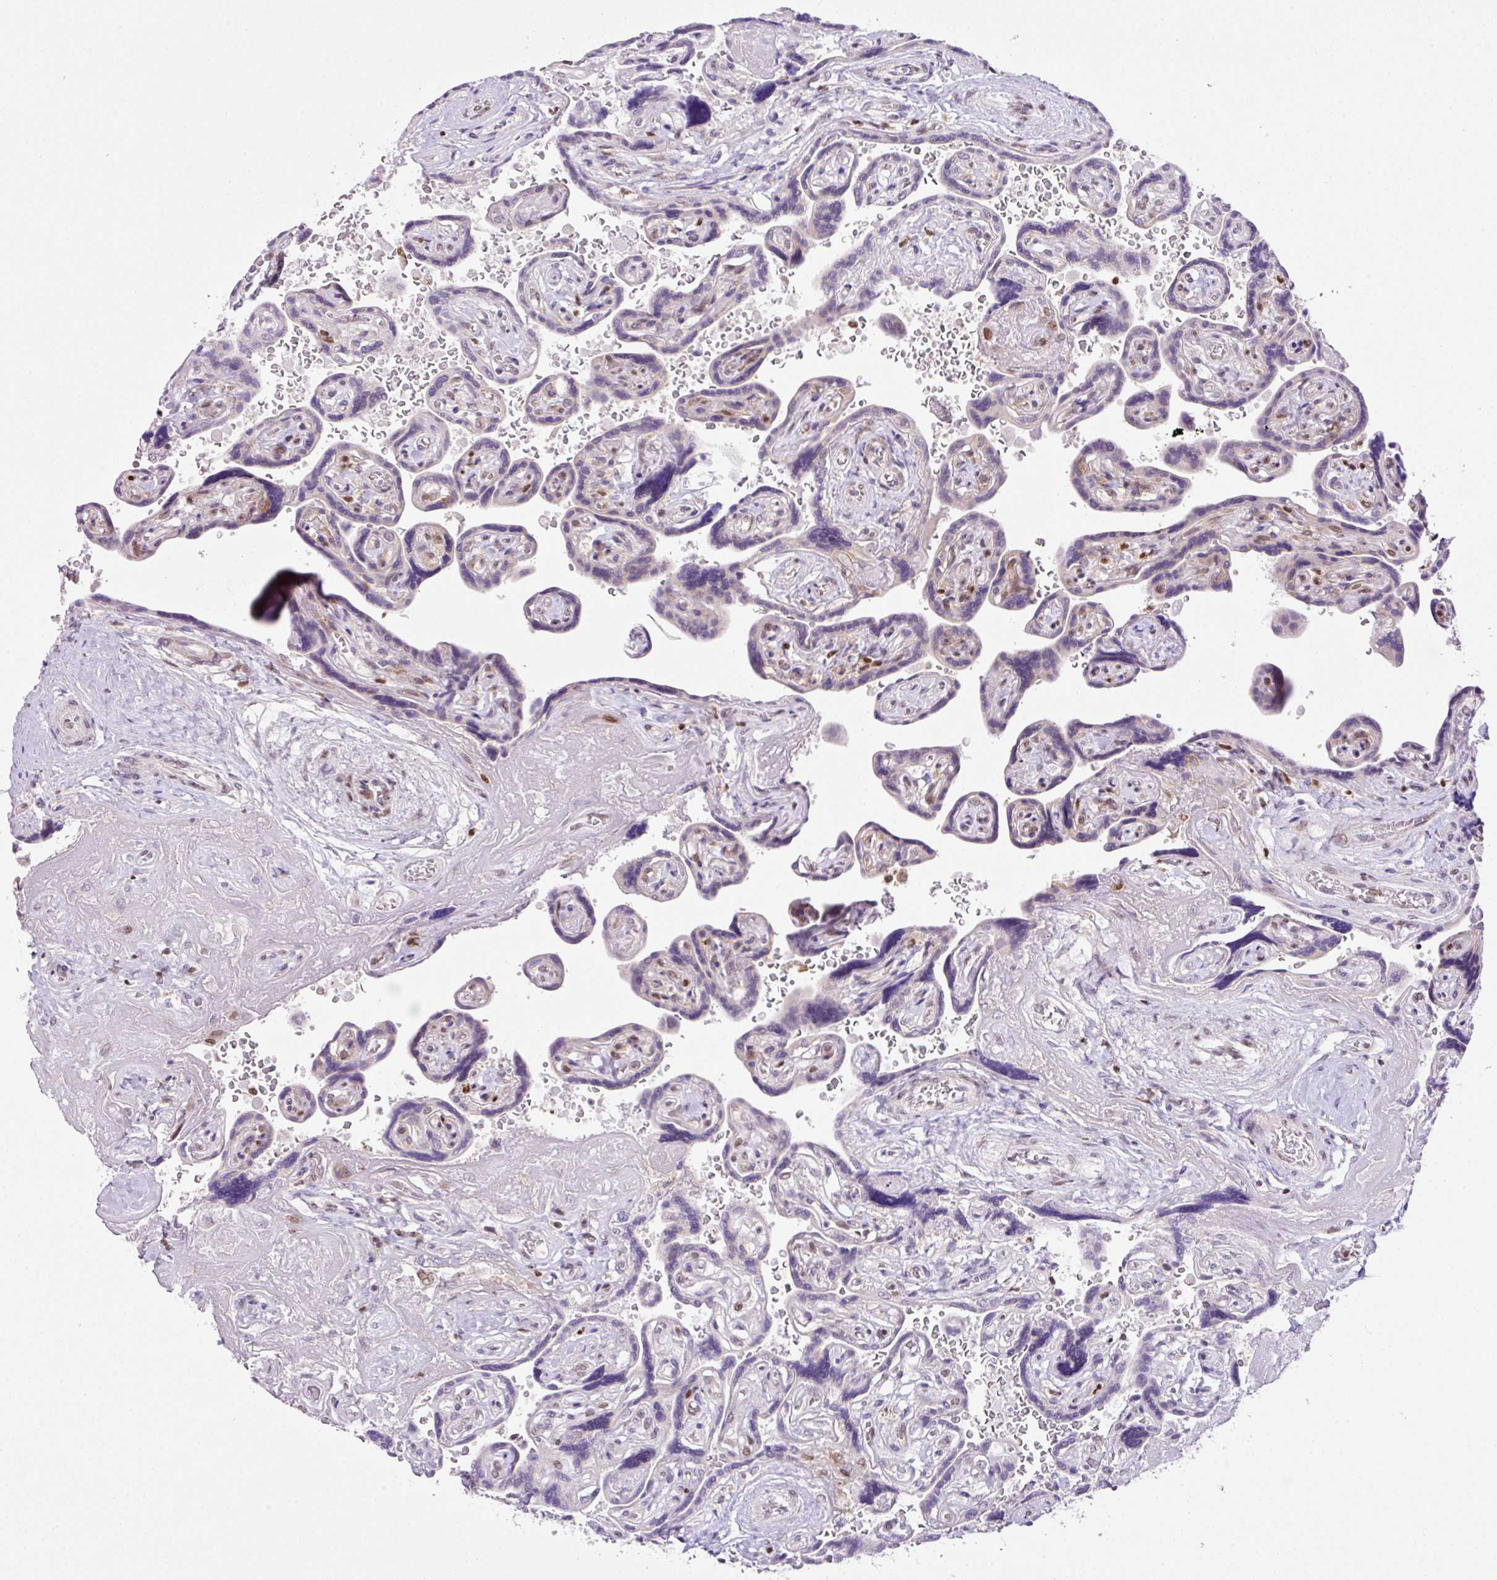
{"staining": {"intensity": "negative", "quantity": "none", "location": "none"}, "tissue": "placenta", "cell_type": "Trophoblastic cells", "image_type": "normal", "snomed": [{"axis": "morphology", "description": "Normal tissue, NOS"}, {"axis": "topography", "description": "Placenta"}], "caption": "A high-resolution photomicrograph shows immunohistochemistry staining of unremarkable placenta, which reveals no significant positivity in trophoblastic cells.", "gene": "CCDC137", "patient": {"sex": "female", "age": 32}}